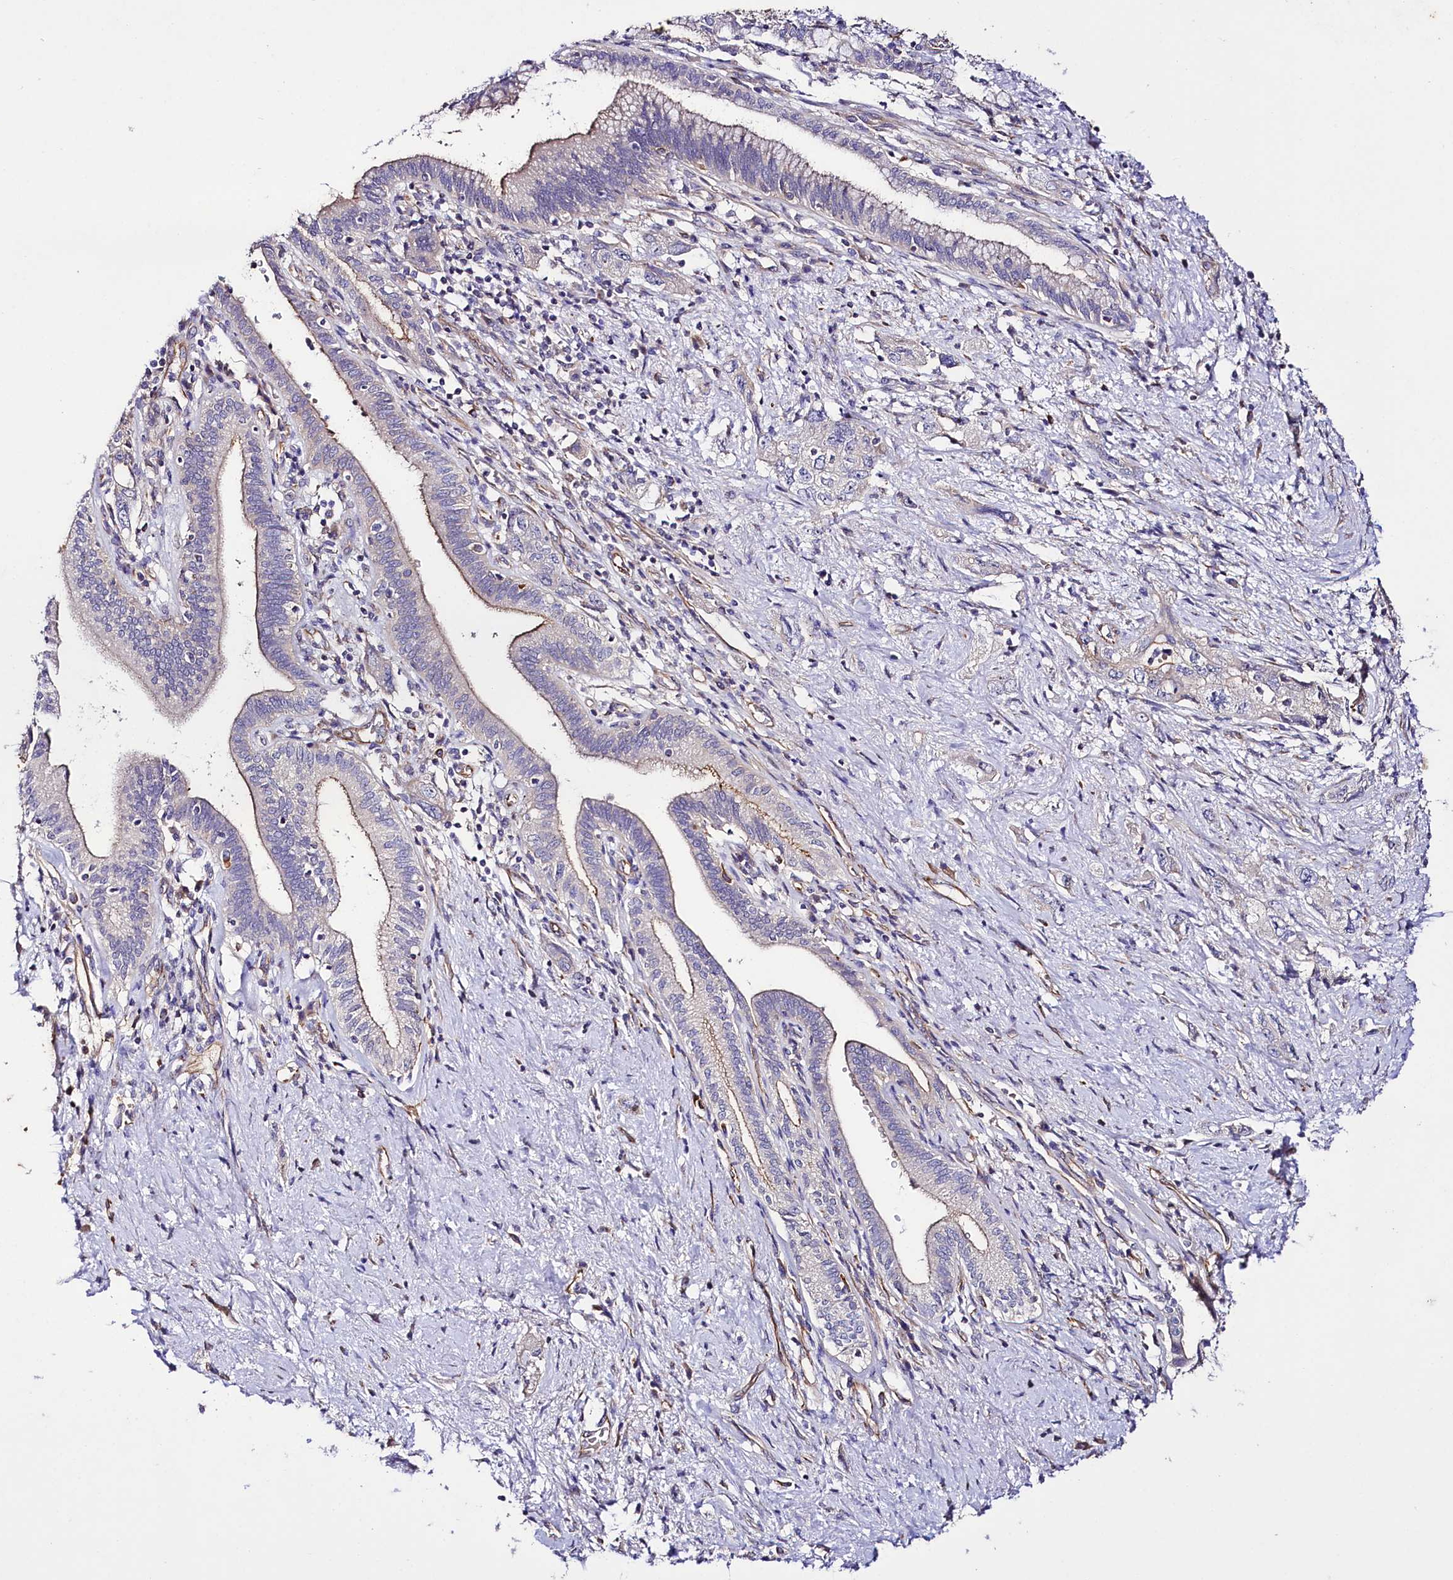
{"staining": {"intensity": "weak", "quantity": "25%-75%", "location": "cytoplasmic/membranous"}, "tissue": "pancreatic cancer", "cell_type": "Tumor cells", "image_type": "cancer", "snomed": [{"axis": "morphology", "description": "Adenocarcinoma, NOS"}, {"axis": "topography", "description": "Pancreas"}], "caption": "Immunohistochemical staining of human pancreatic adenocarcinoma exhibits low levels of weak cytoplasmic/membranous protein positivity in about 25%-75% of tumor cells.", "gene": "SLC7A1", "patient": {"sex": "female", "age": 73}}